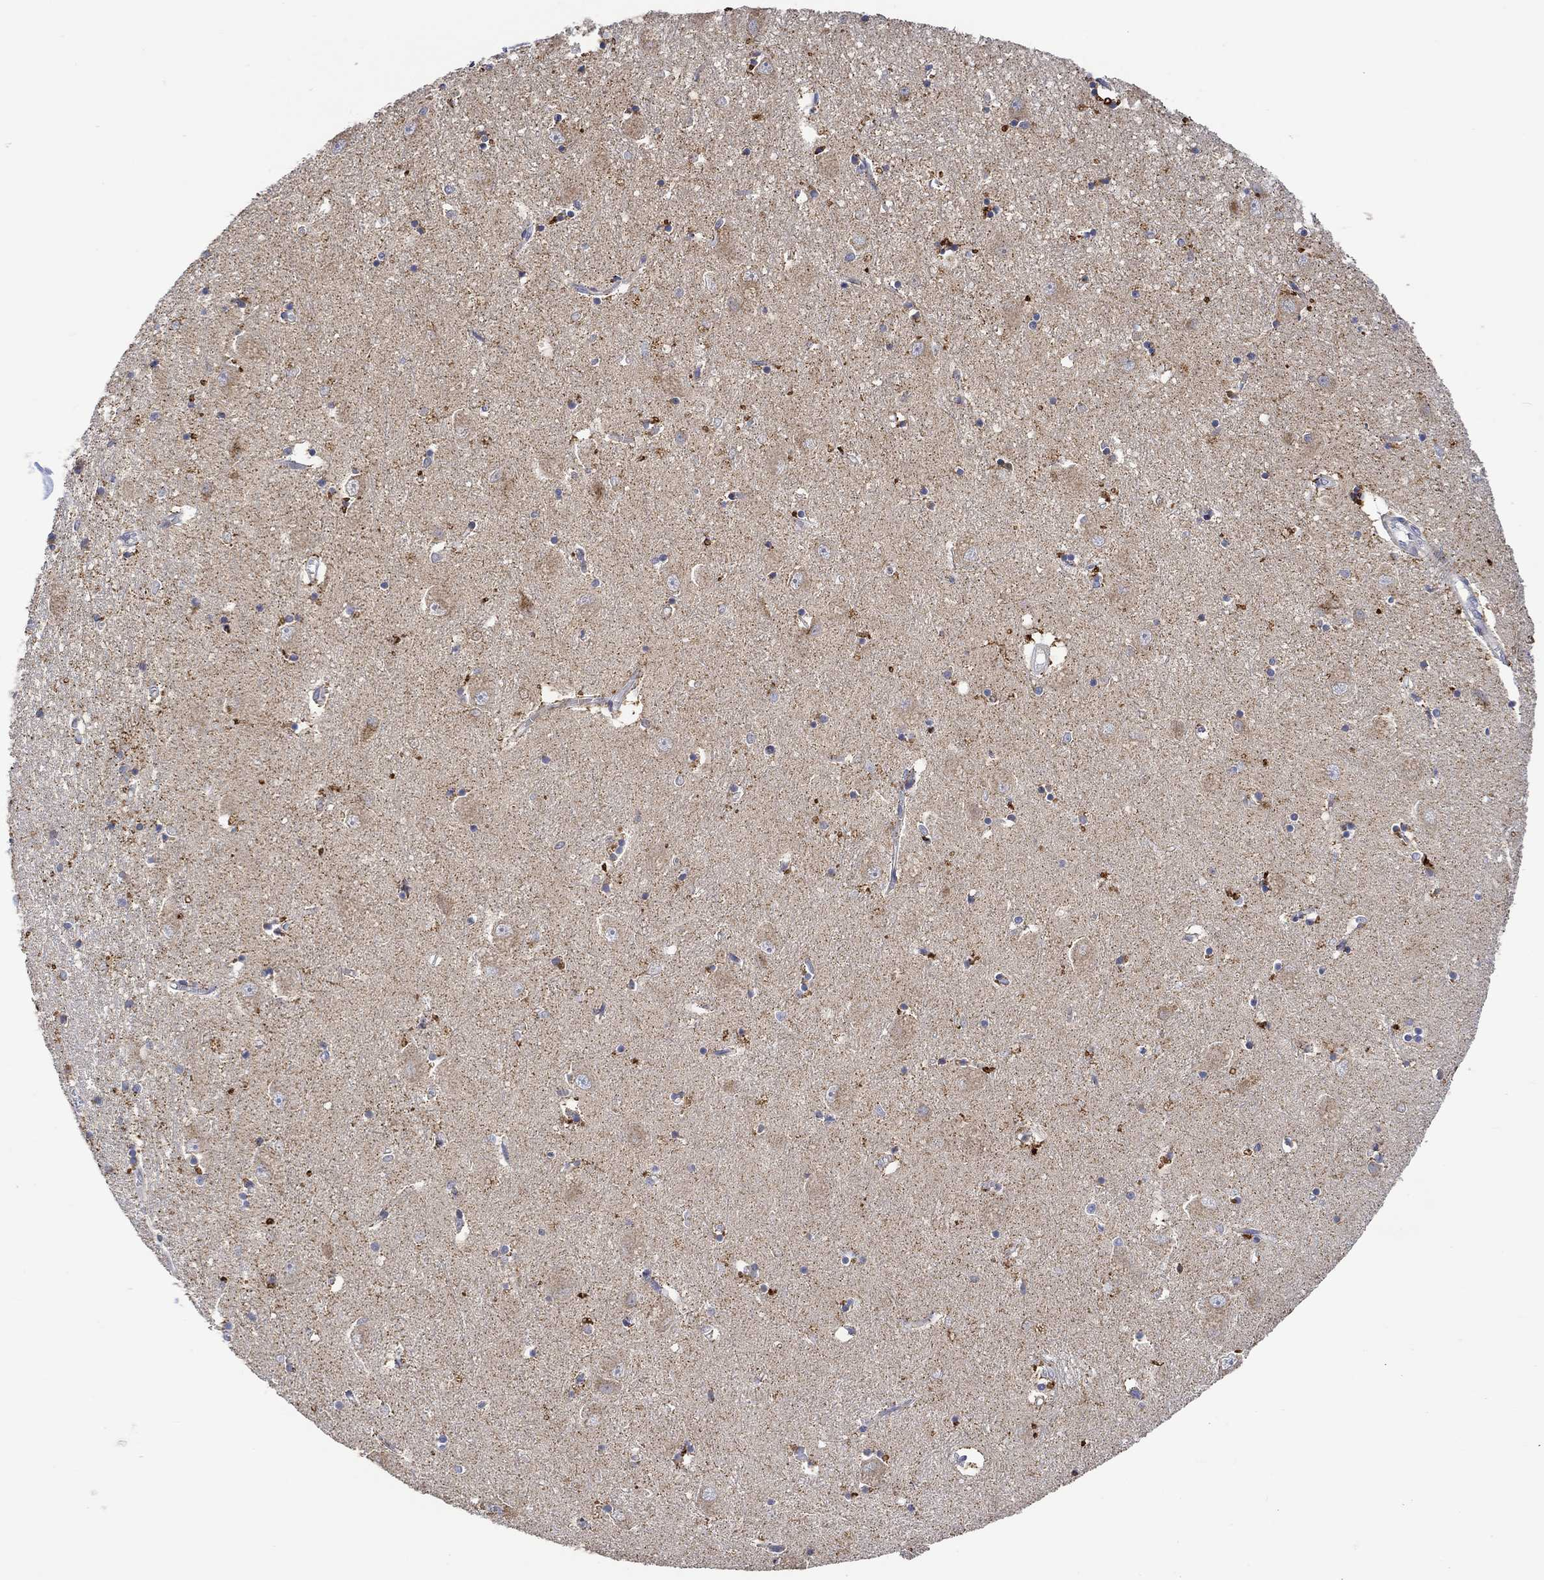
{"staining": {"intensity": "negative", "quantity": "none", "location": "none"}, "tissue": "caudate", "cell_type": "Glial cells", "image_type": "normal", "snomed": [{"axis": "morphology", "description": "Normal tissue, NOS"}, {"axis": "topography", "description": "Lateral ventricle wall"}], "caption": "This is an IHC micrograph of normal caudate. There is no positivity in glial cells.", "gene": "SLC48A1", "patient": {"sex": "male", "age": 54}}